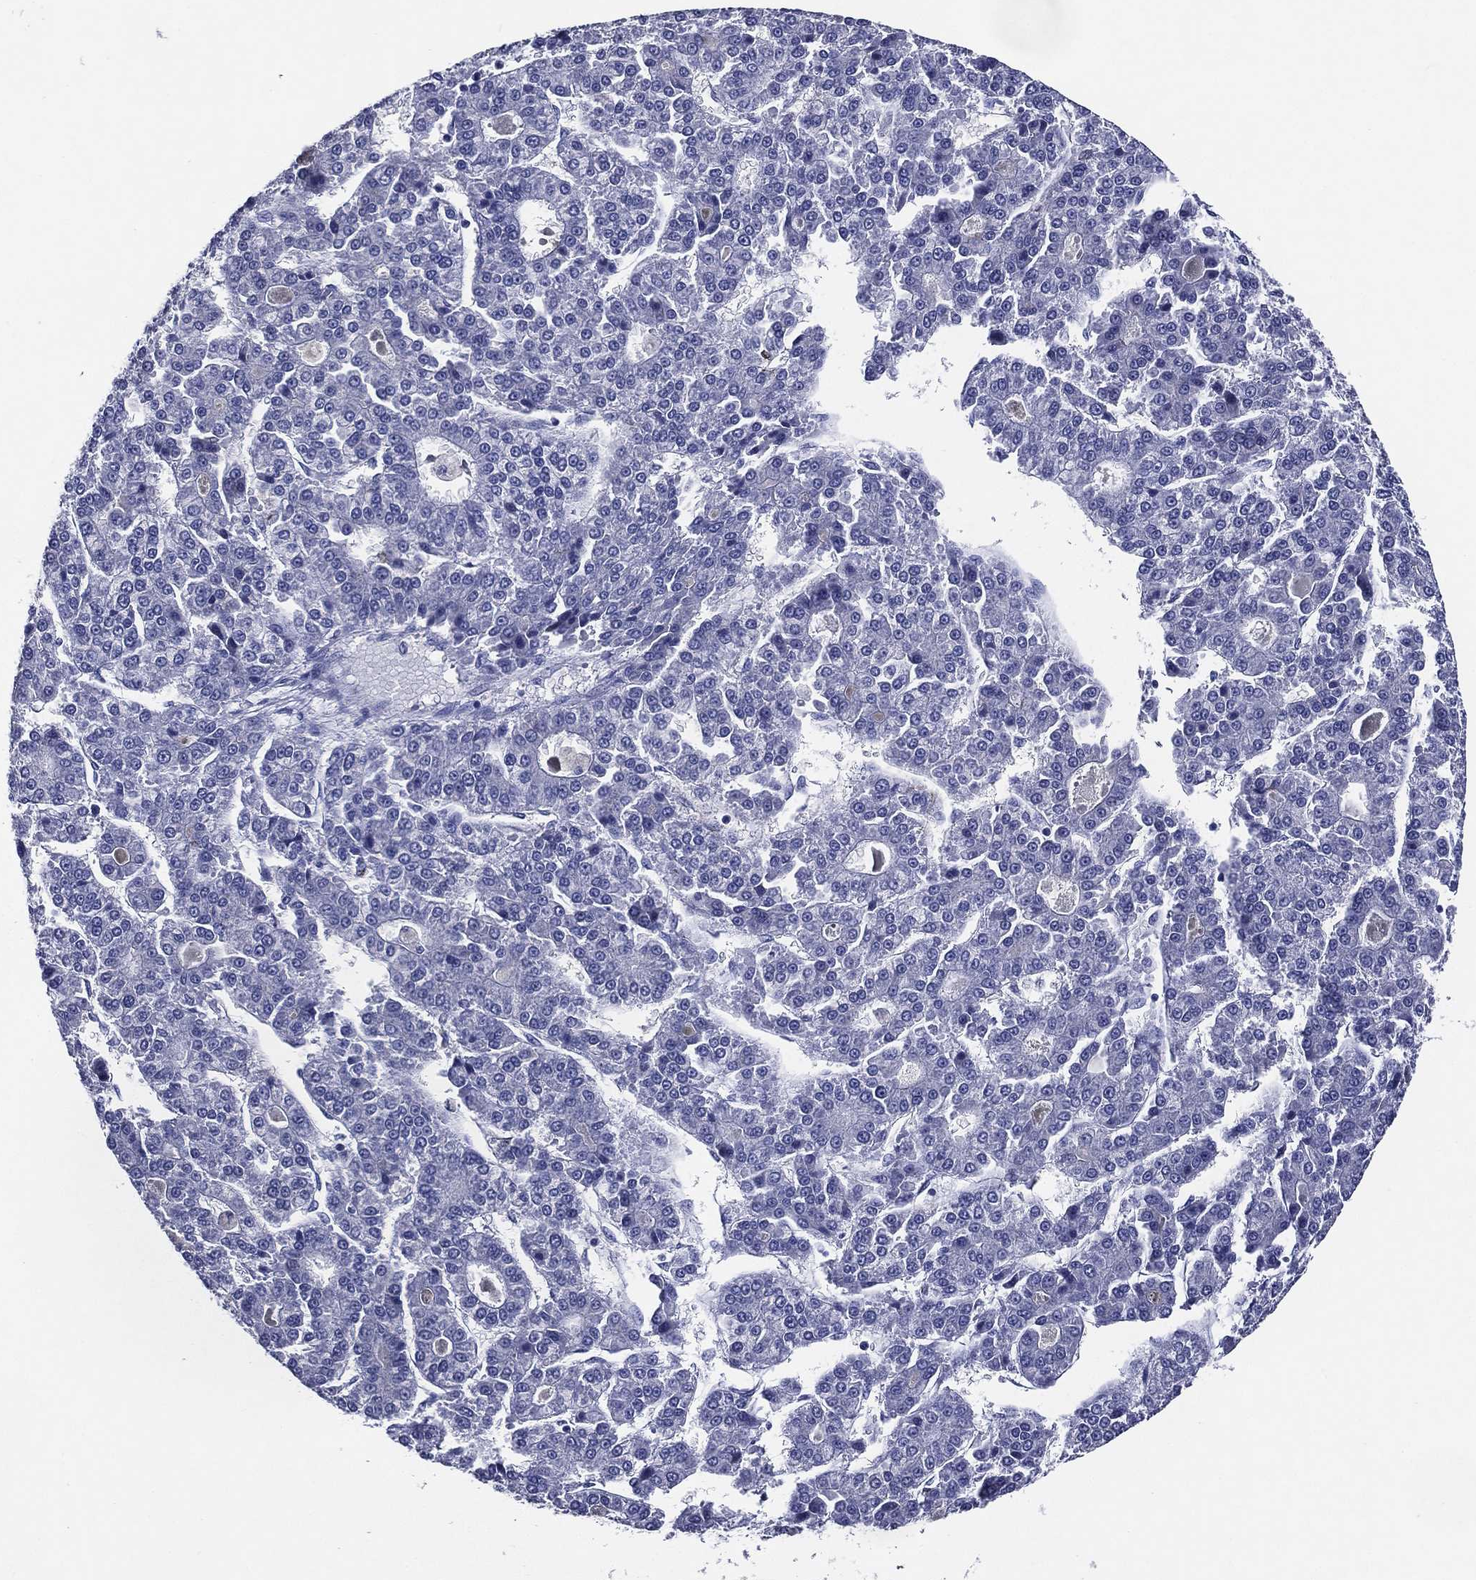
{"staining": {"intensity": "negative", "quantity": "none", "location": "none"}, "tissue": "liver cancer", "cell_type": "Tumor cells", "image_type": "cancer", "snomed": [{"axis": "morphology", "description": "Carcinoma, Hepatocellular, NOS"}, {"axis": "topography", "description": "Liver"}], "caption": "There is no significant positivity in tumor cells of liver hepatocellular carcinoma. (DAB (3,3'-diaminobenzidine) immunohistochemistry with hematoxylin counter stain).", "gene": "ACE2", "patient": {"sex": "male", "age": 70}}